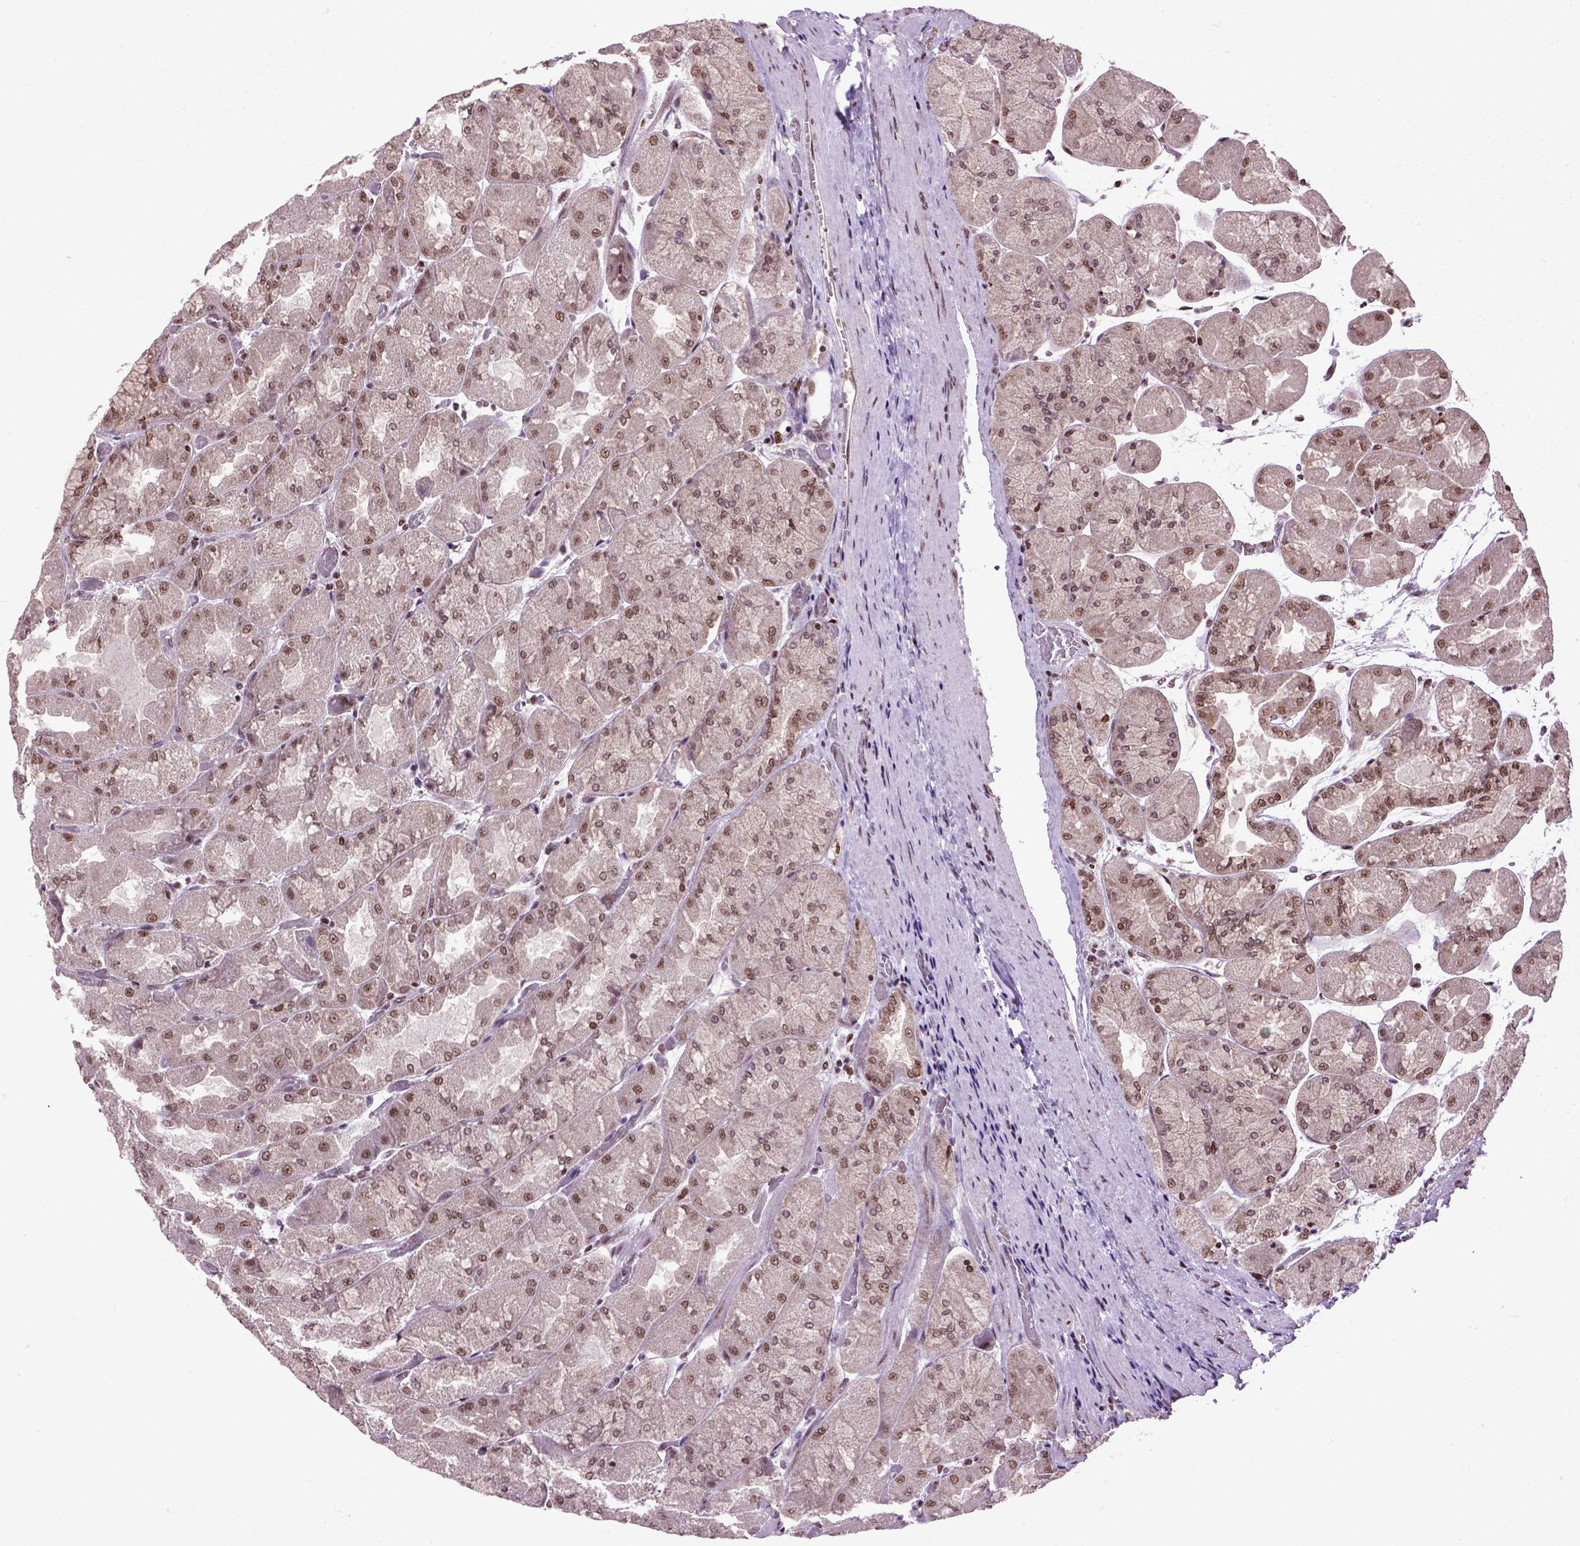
{"staining": {"intensity": "strong", "quantity": ">75%", "location": "nuclear"}, "tissue": "stomach", "cell_type": "Glandular cells", "image_type": "normal", "snomed": [{"axis": "morphology", "description": "Normal tissue, NOS"}, {"axis": "topography", "description": "Stomach"}], "caption": "This photomicrograph displays immunohistochemistry staining of normal human stomach, with high strong nuclear positivity in approximately >75% of glandular cells.", "gene": "CELF1", "patient": {"sex": "female", "age": 61}}